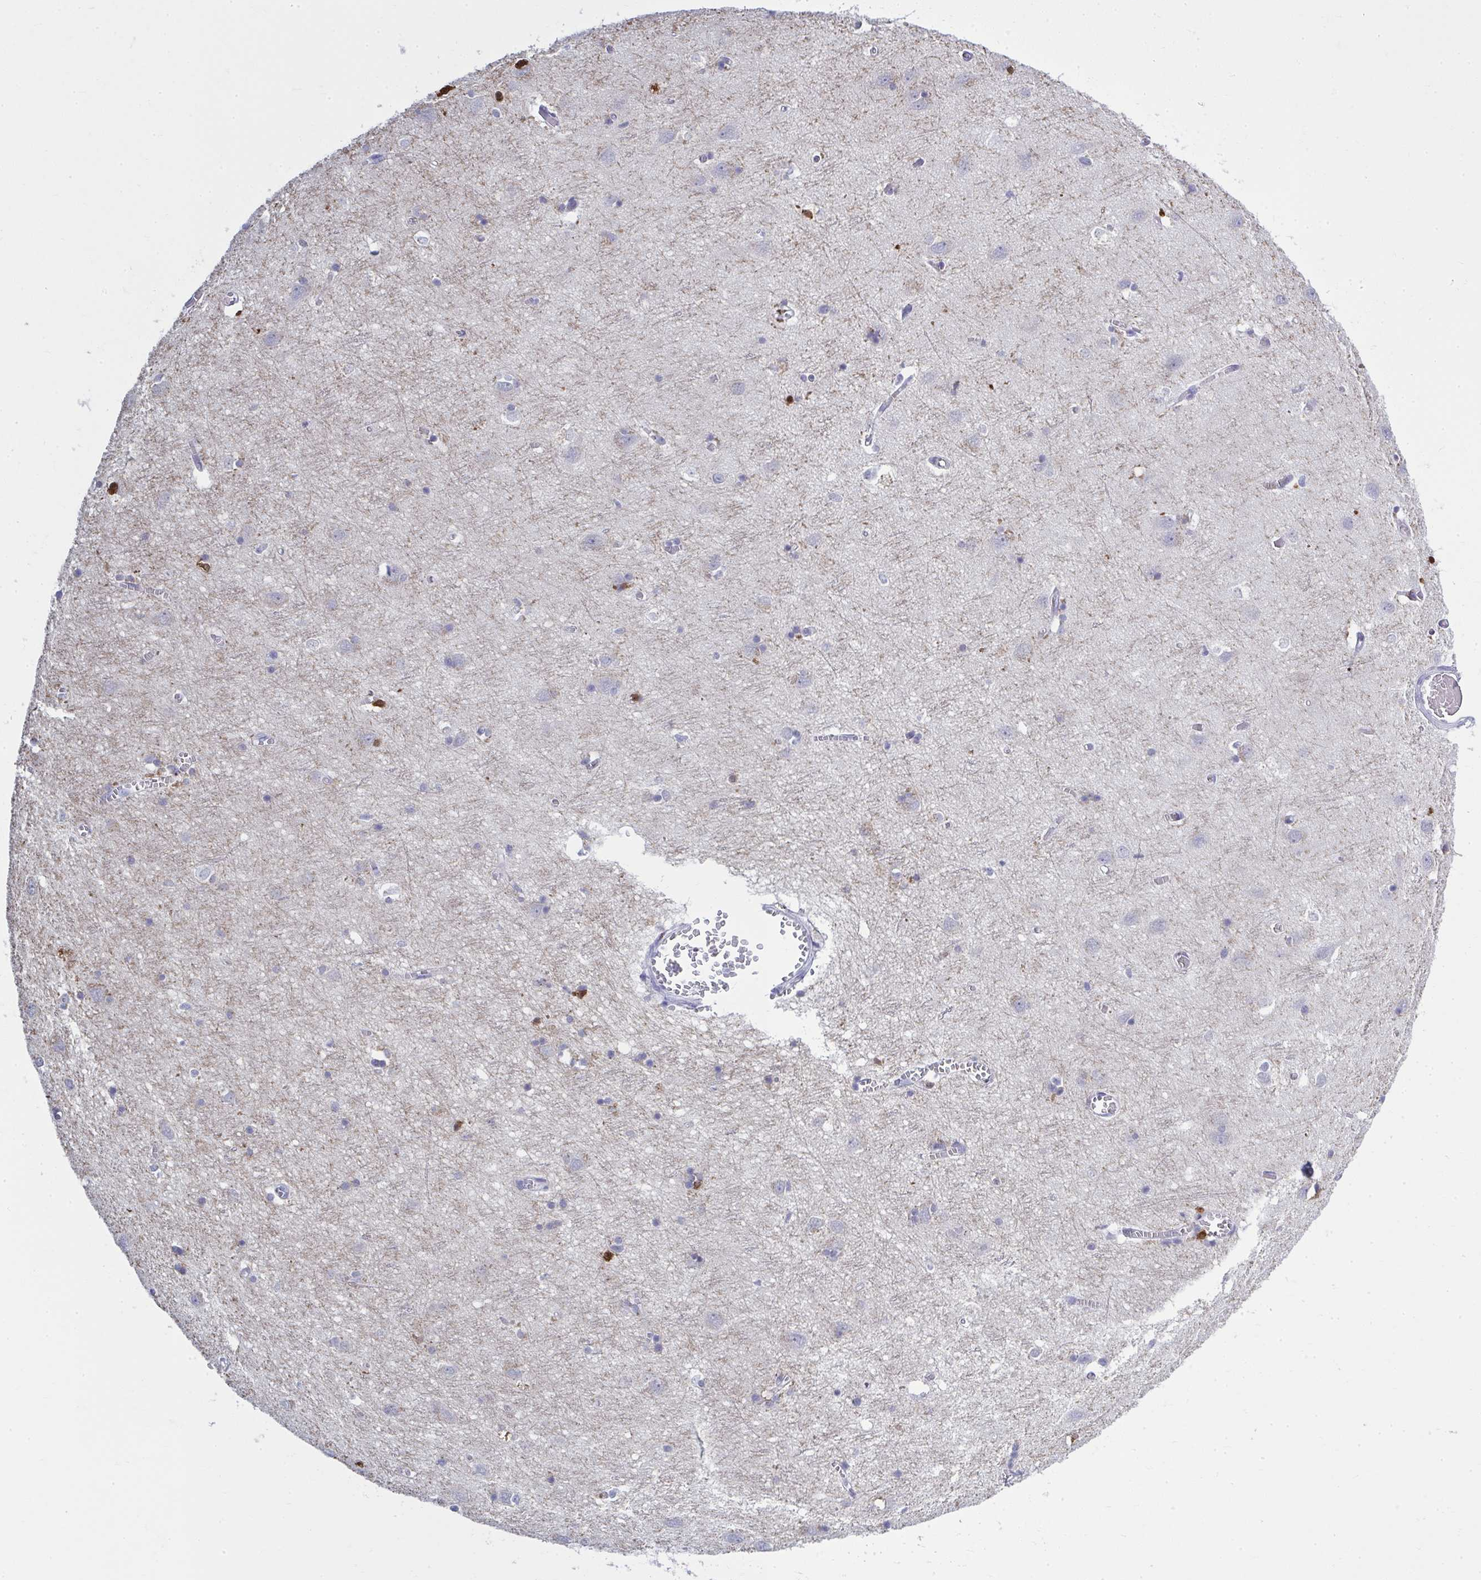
{"staining": {"intensity": "negative", "quantity": "none", "location": "none"}, "tissue": "cerebral cortex", "cell_type": "Endothelial cells", "image_type": "normal", "snomed": [{"axis": "morphology", "description": "Normal tissue, NOS"}, {"axis": "topography", "description": "Cerebral cortex"}], "caption": "Immunohistochemistry (IHC) image of normal human cerebral cortex stained for a protein (brown), which reveals no expression in endothelial cells.", "gene": "QDPR", "patient": {"sex": "male", "age": 70}}